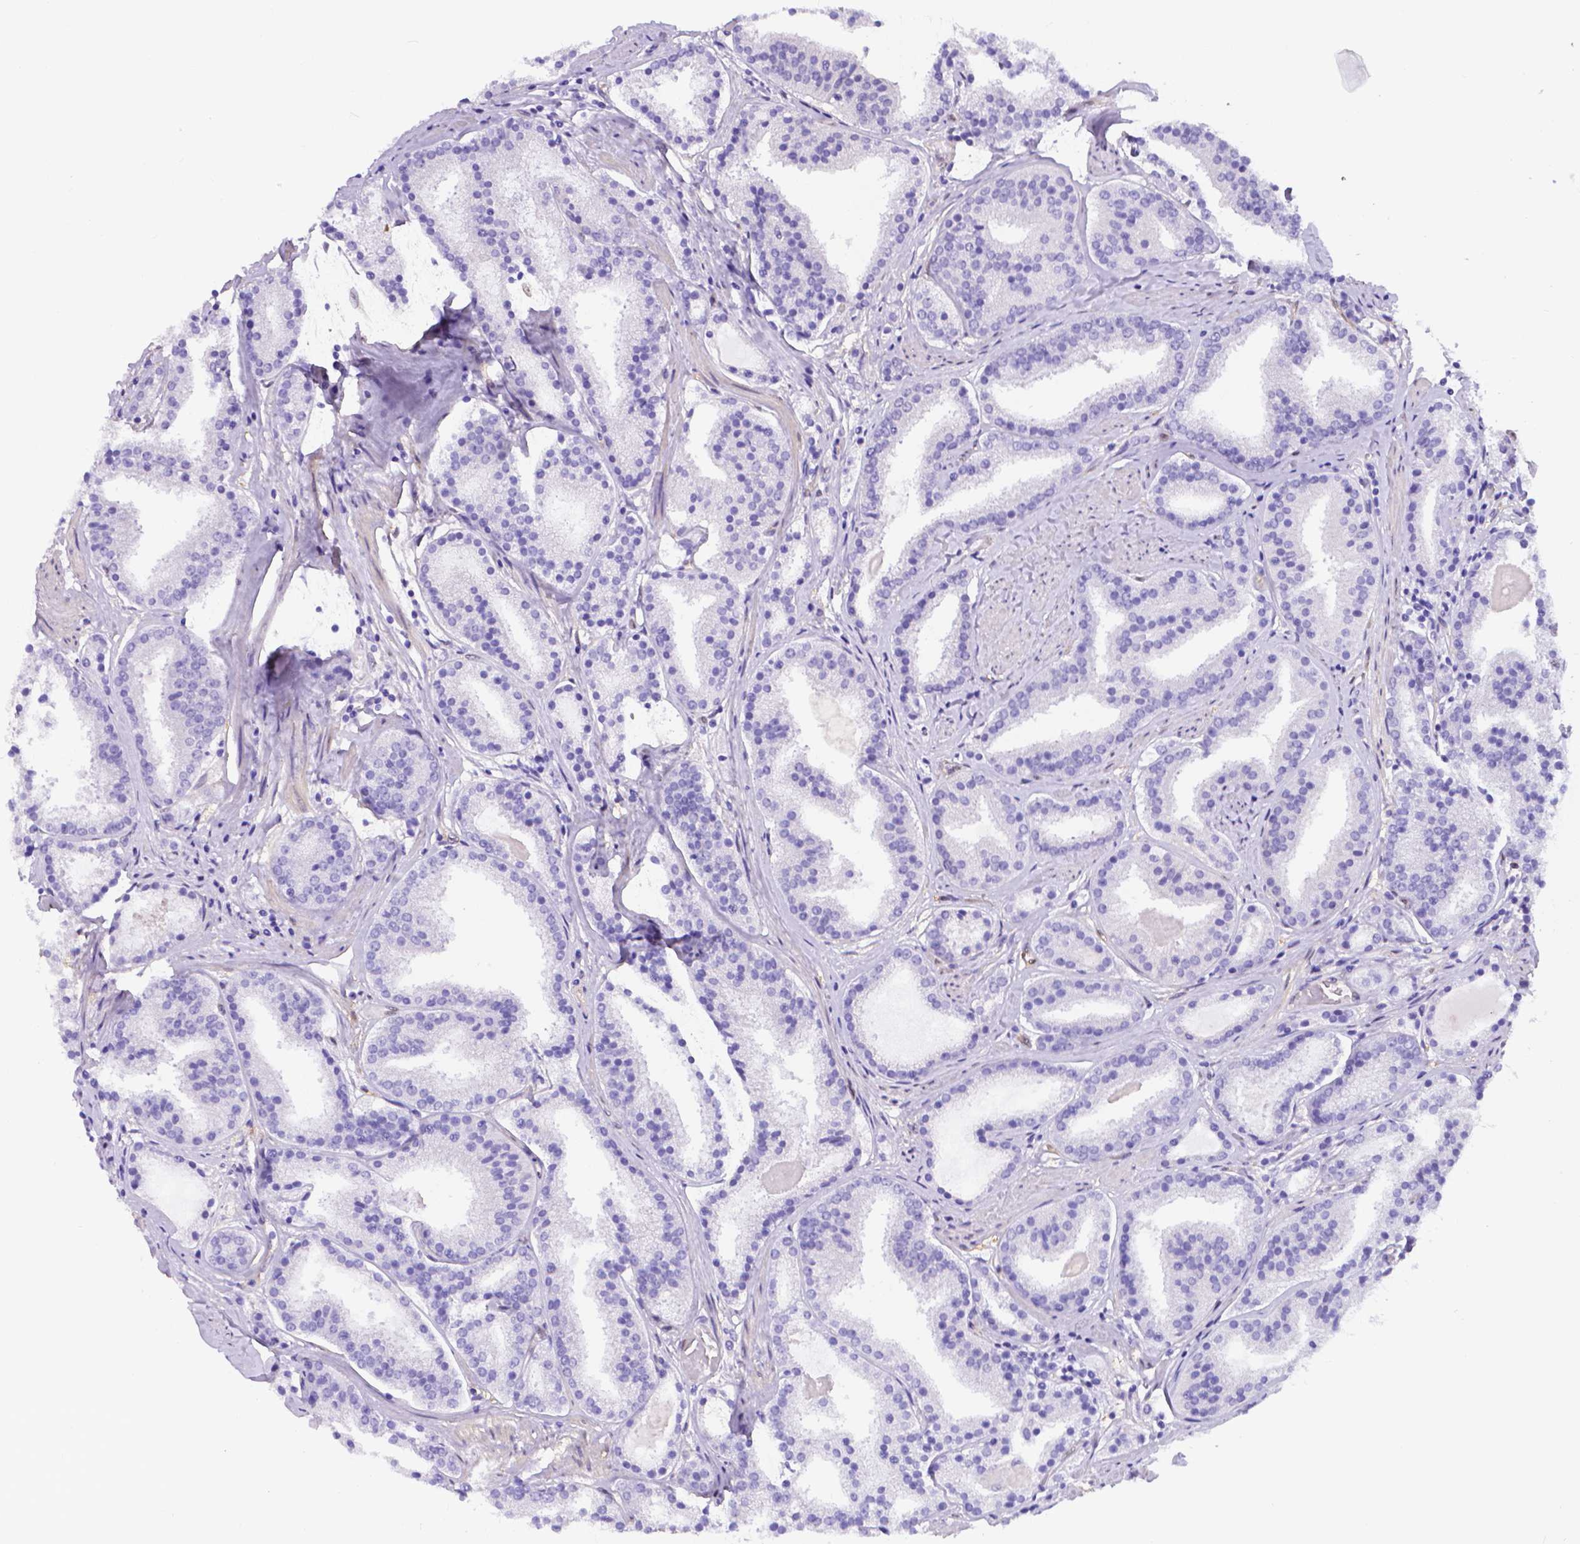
{"staining": {"intensity": "negative", "quantity": "none", "location": "none"}, "tissue": "prostate cancer", "cell_type": "Tumor cells", "image_type": "cancer", "snomed": [{"axis": "morphology", "description": "Adenocarcinoma, High grade"}, {"axis": "topography", "description": "Prostate"}], "caption": "Tumor cells show no significant staining in prostate adenocarcinoma (high-grade).", "gene": "CLIC4", "patient": {"sex": "male", "age": 63}}